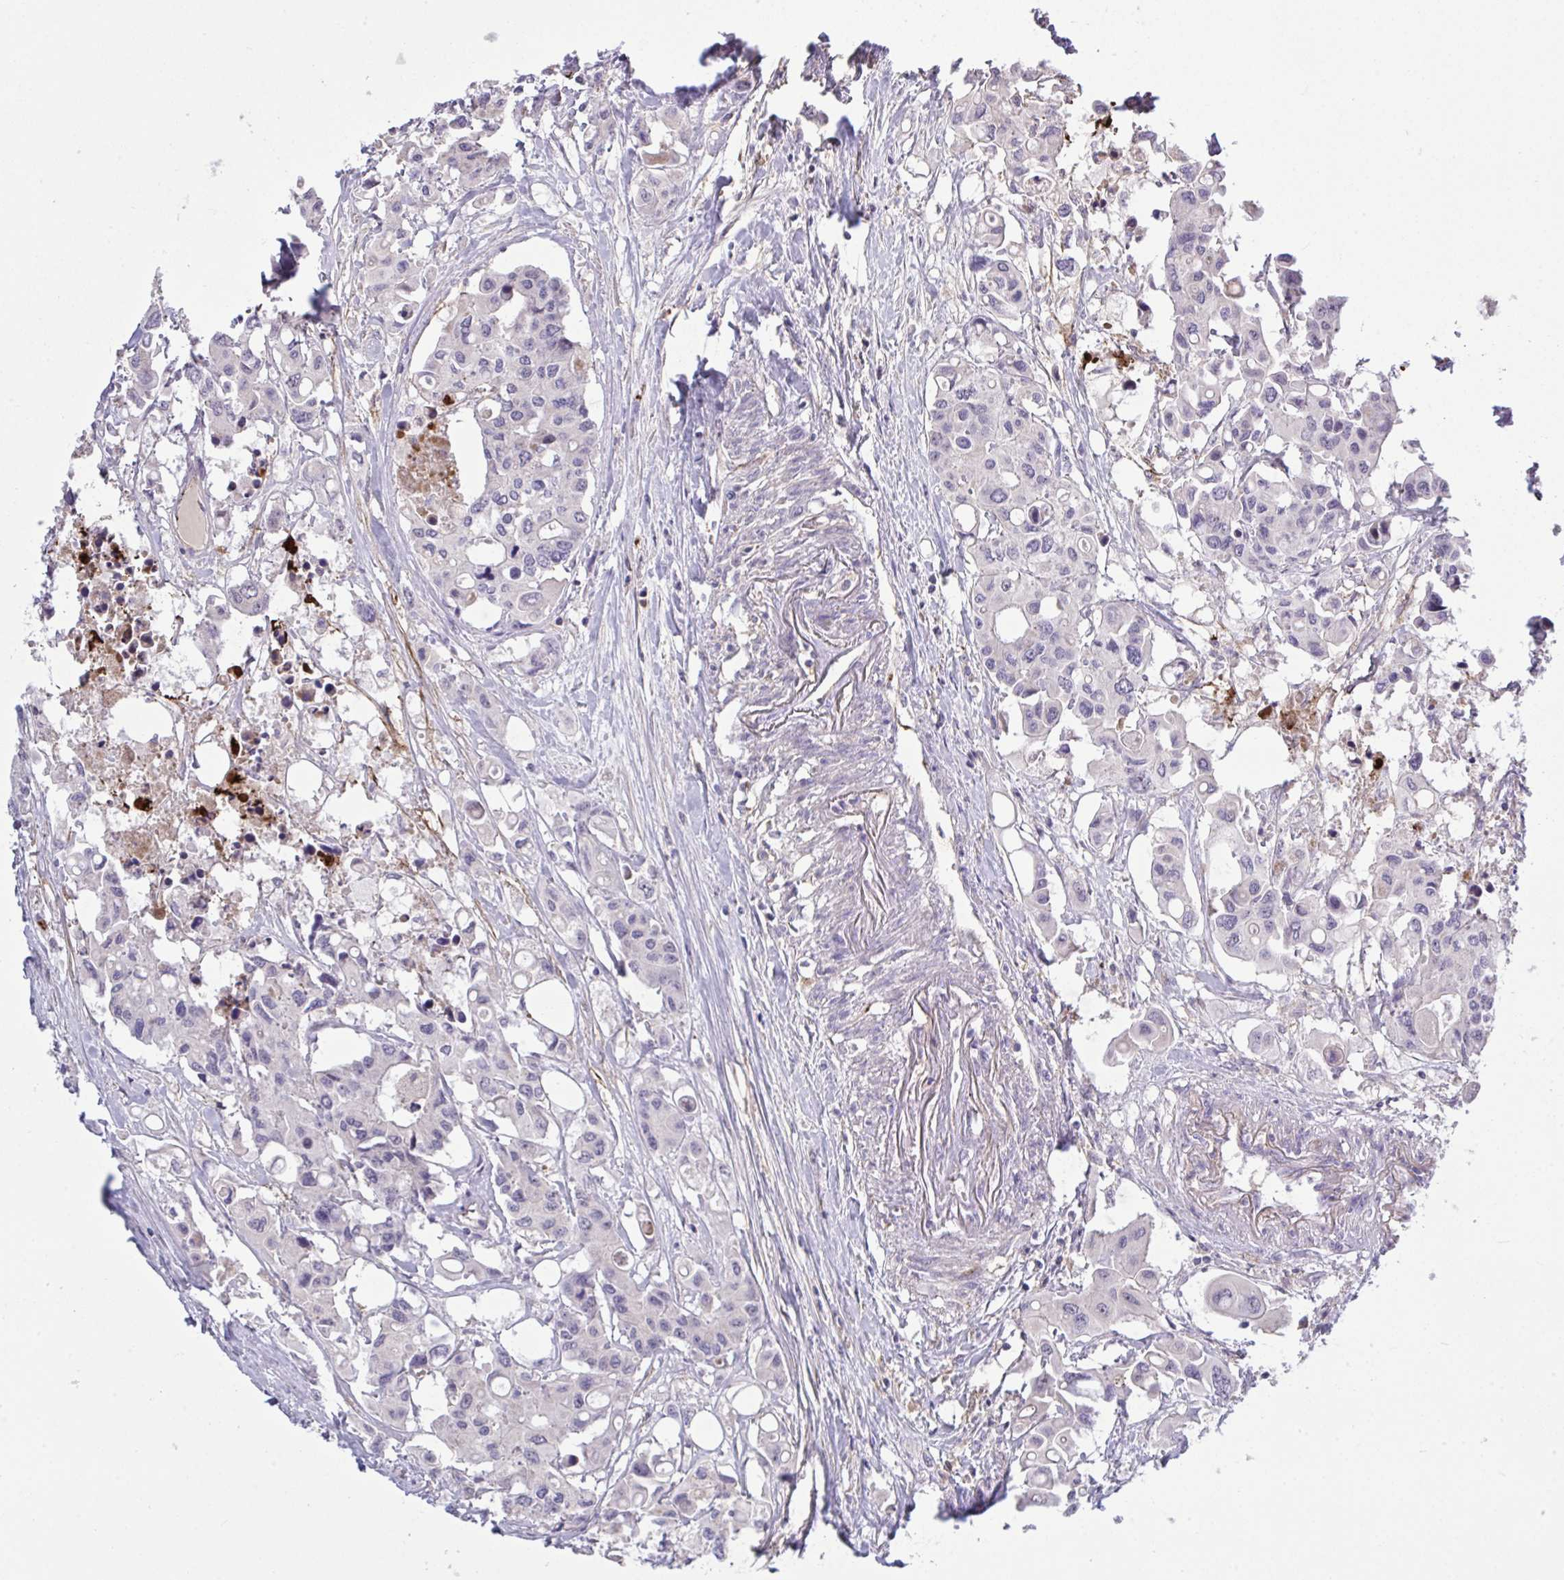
{"staining": {"intensity": "negative", "quantity": "none", "location": "none"}, "tissue": "colorectal cancer", "cell_type": "Tumor cells", "image_type": "cancer", "snomed": [{"axis": "morphology", "description": "Adenocarcinoma, NOS"}, {"axis": "topography", "description": "Colon"}], "caption": "Tumor cells are negative for protein expression in human colorectal cancer (adenocarcinoma).", "gene": "CD101", "patient": {"sex": "male", "age": 77}}